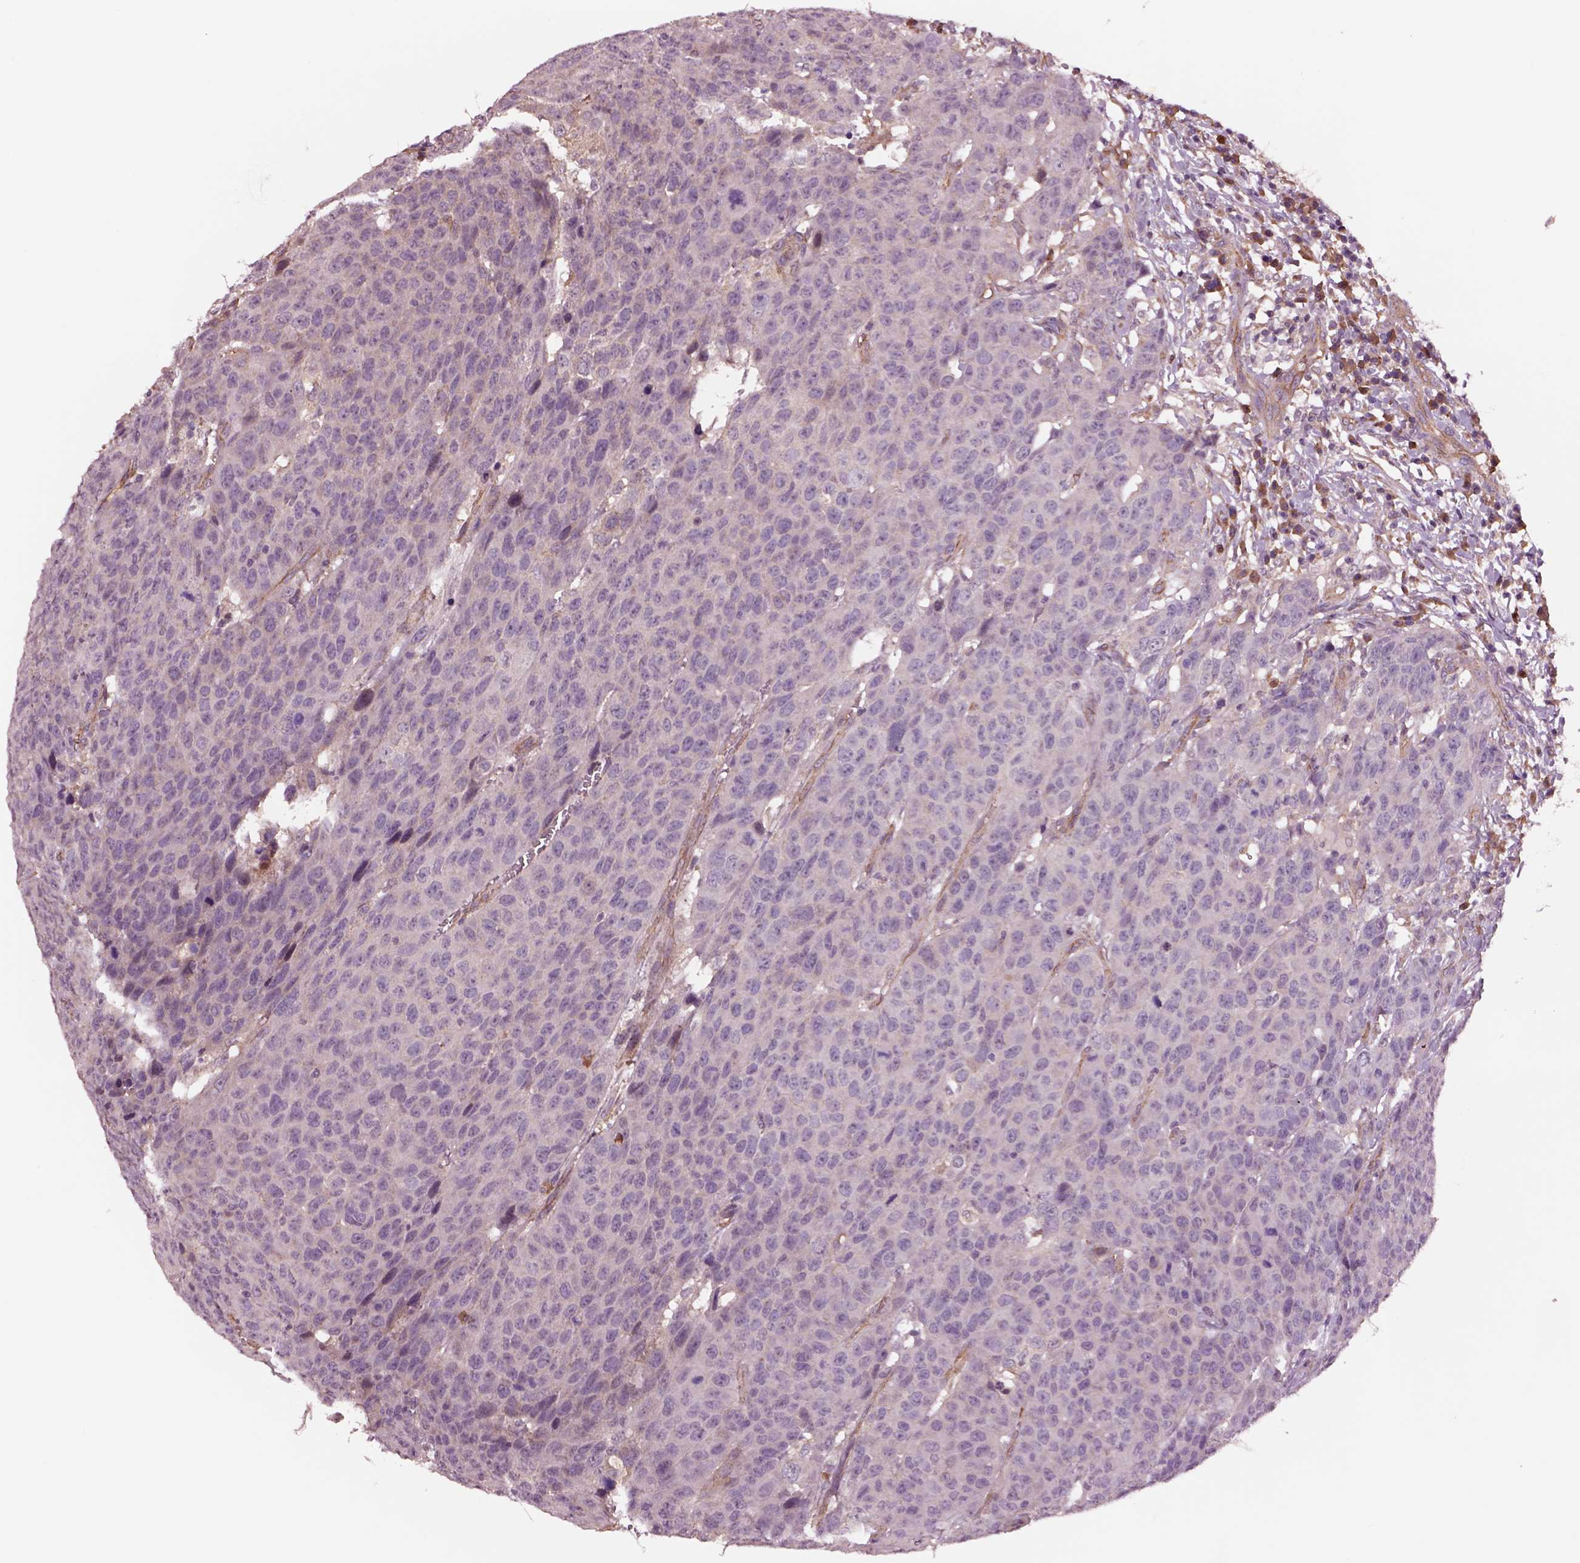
{"staining": {"intensity": "negative", "quantity": "none", "location": "none"}, "tissue": "head and neck cancer", "cell_type": "Tumor cells", "image_type": "cancer", "snomed": [{"axis": "morphology", "description": "Squamous cell carcinoma, NOS"}, {"axis": "topography", "description": "Head-Neck"}], "caption": "A high-resolution histopathology image shows immunohistochemistry (IHC) staining of squamous cell carcinoma (head and neck), which displays no significant positivity in tumor cells.", "gene": "HTR1B", "patient": {"sex": "male", "age": 66}}